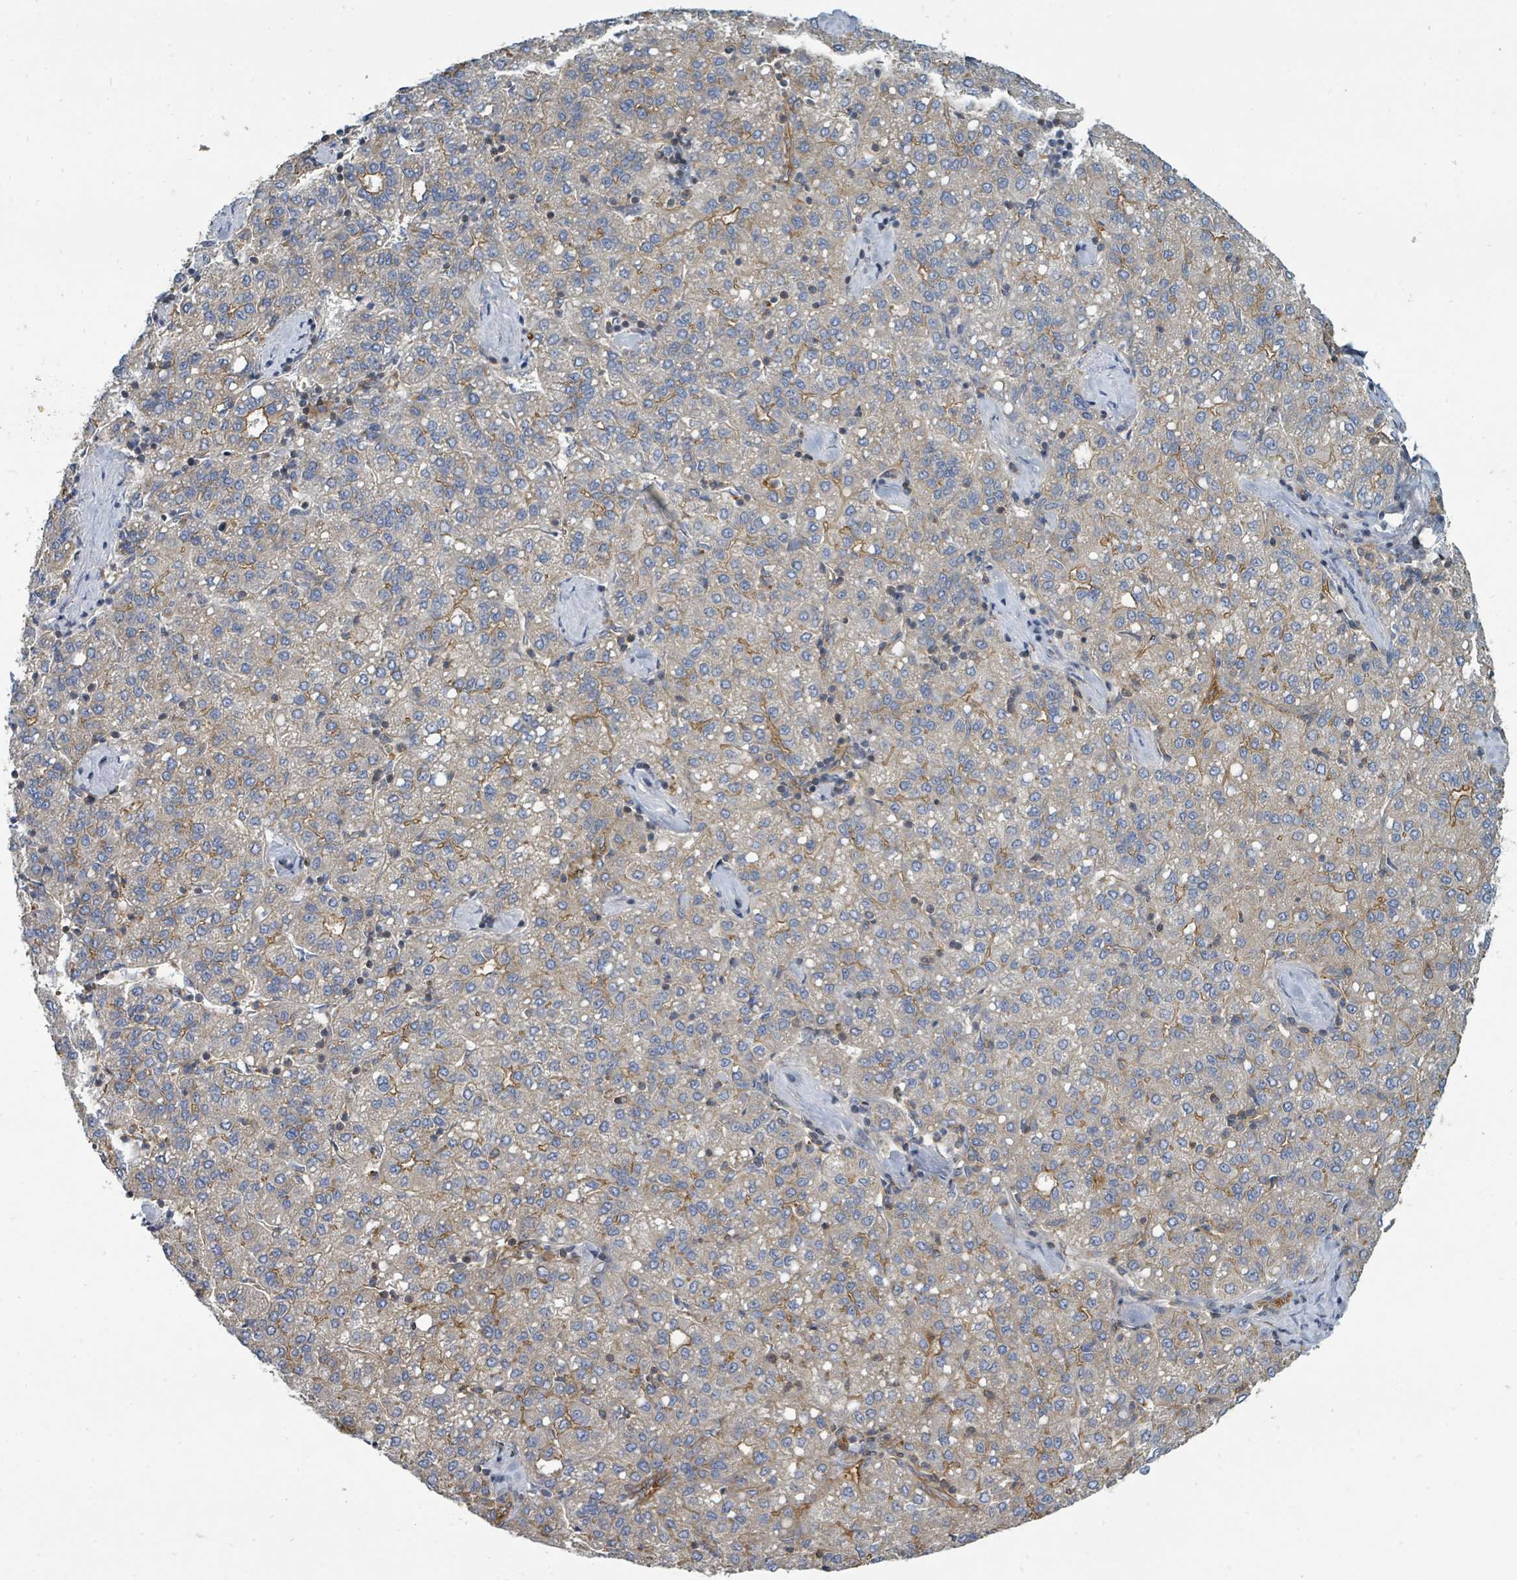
{"staining": {"intensity": "negative", "quantity": "none", "location": "none"}, "tissue": "liver cancer", "cell_type": "Tumor cells", "image_type": "cancer", "snomed": [{"axis": "morphology", "description": "Carcinoma, Hepatocellular, NOS"}, {"axis": "topography", "description": "Liver"}], "caption": "Tumor cells show no significant expression in liver hepatocellular carcinoma.", "gene": "BOLA2B", "patient": {"sex": "male", "age": 65}}